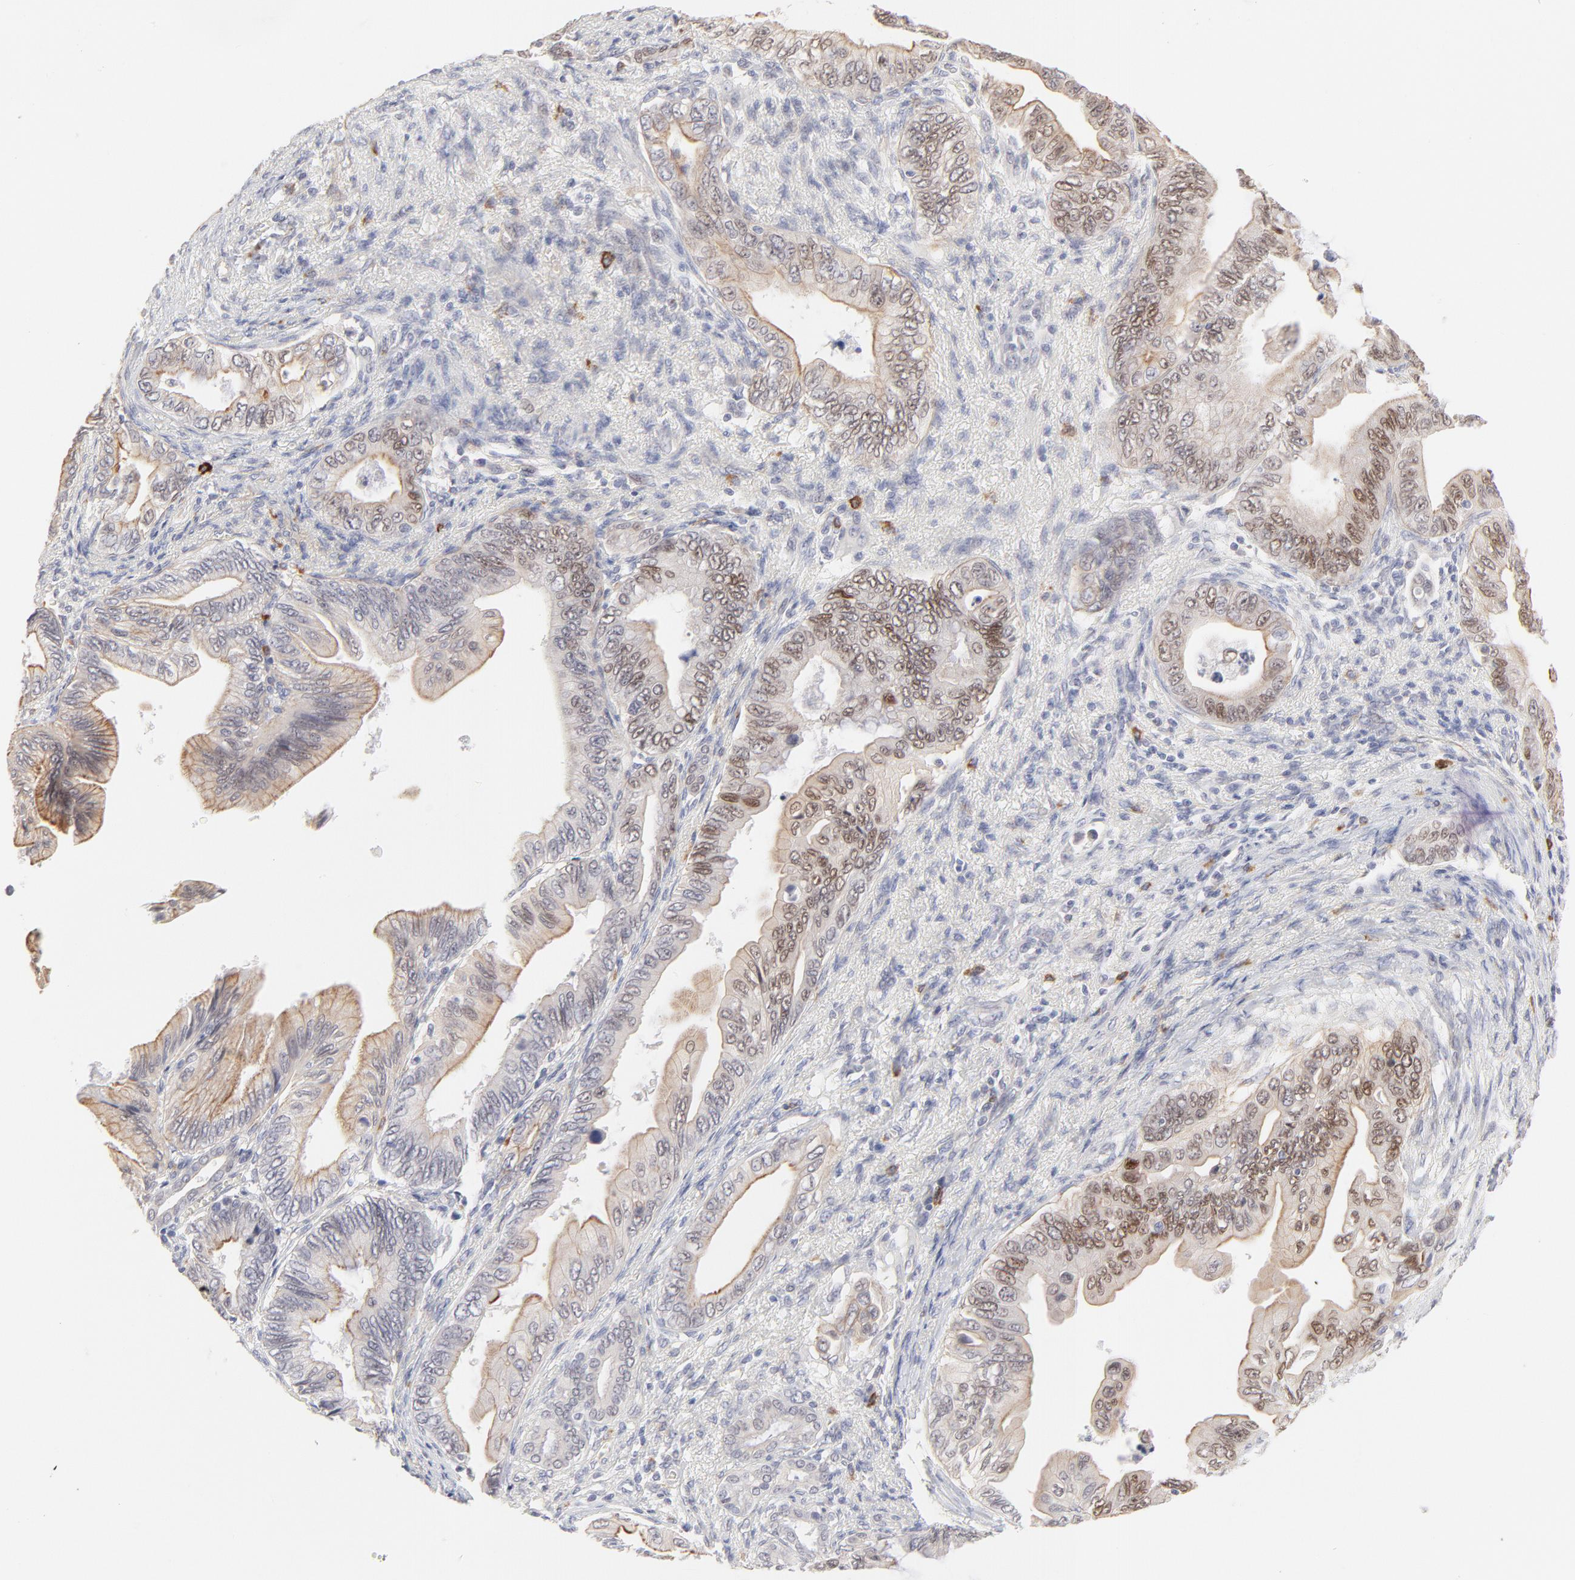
{"staining": {"intensity": "moderate", "quantity": ">75%", "location": "cytoplasmic/membranous,nuclear"}, "tissue": "pancreatic cancer", "cell_type": "Tumor cells", "image_type": "cancer", "snomed": [{"axis": "morphology", "description": "Adenocarcinoma, NOS"}, {"axis": "topography", "description": "Pancreas"}], "caption": "Immunohistochemistry (IHC) of pancreatic adenocarcinoma reveals medium levels of moderate cytoplasmic/membranous and nuclear staining in approximately >75% of tumor cells.", "gene": "ELF3", "patient": {"sex": "female", "age": 66}}